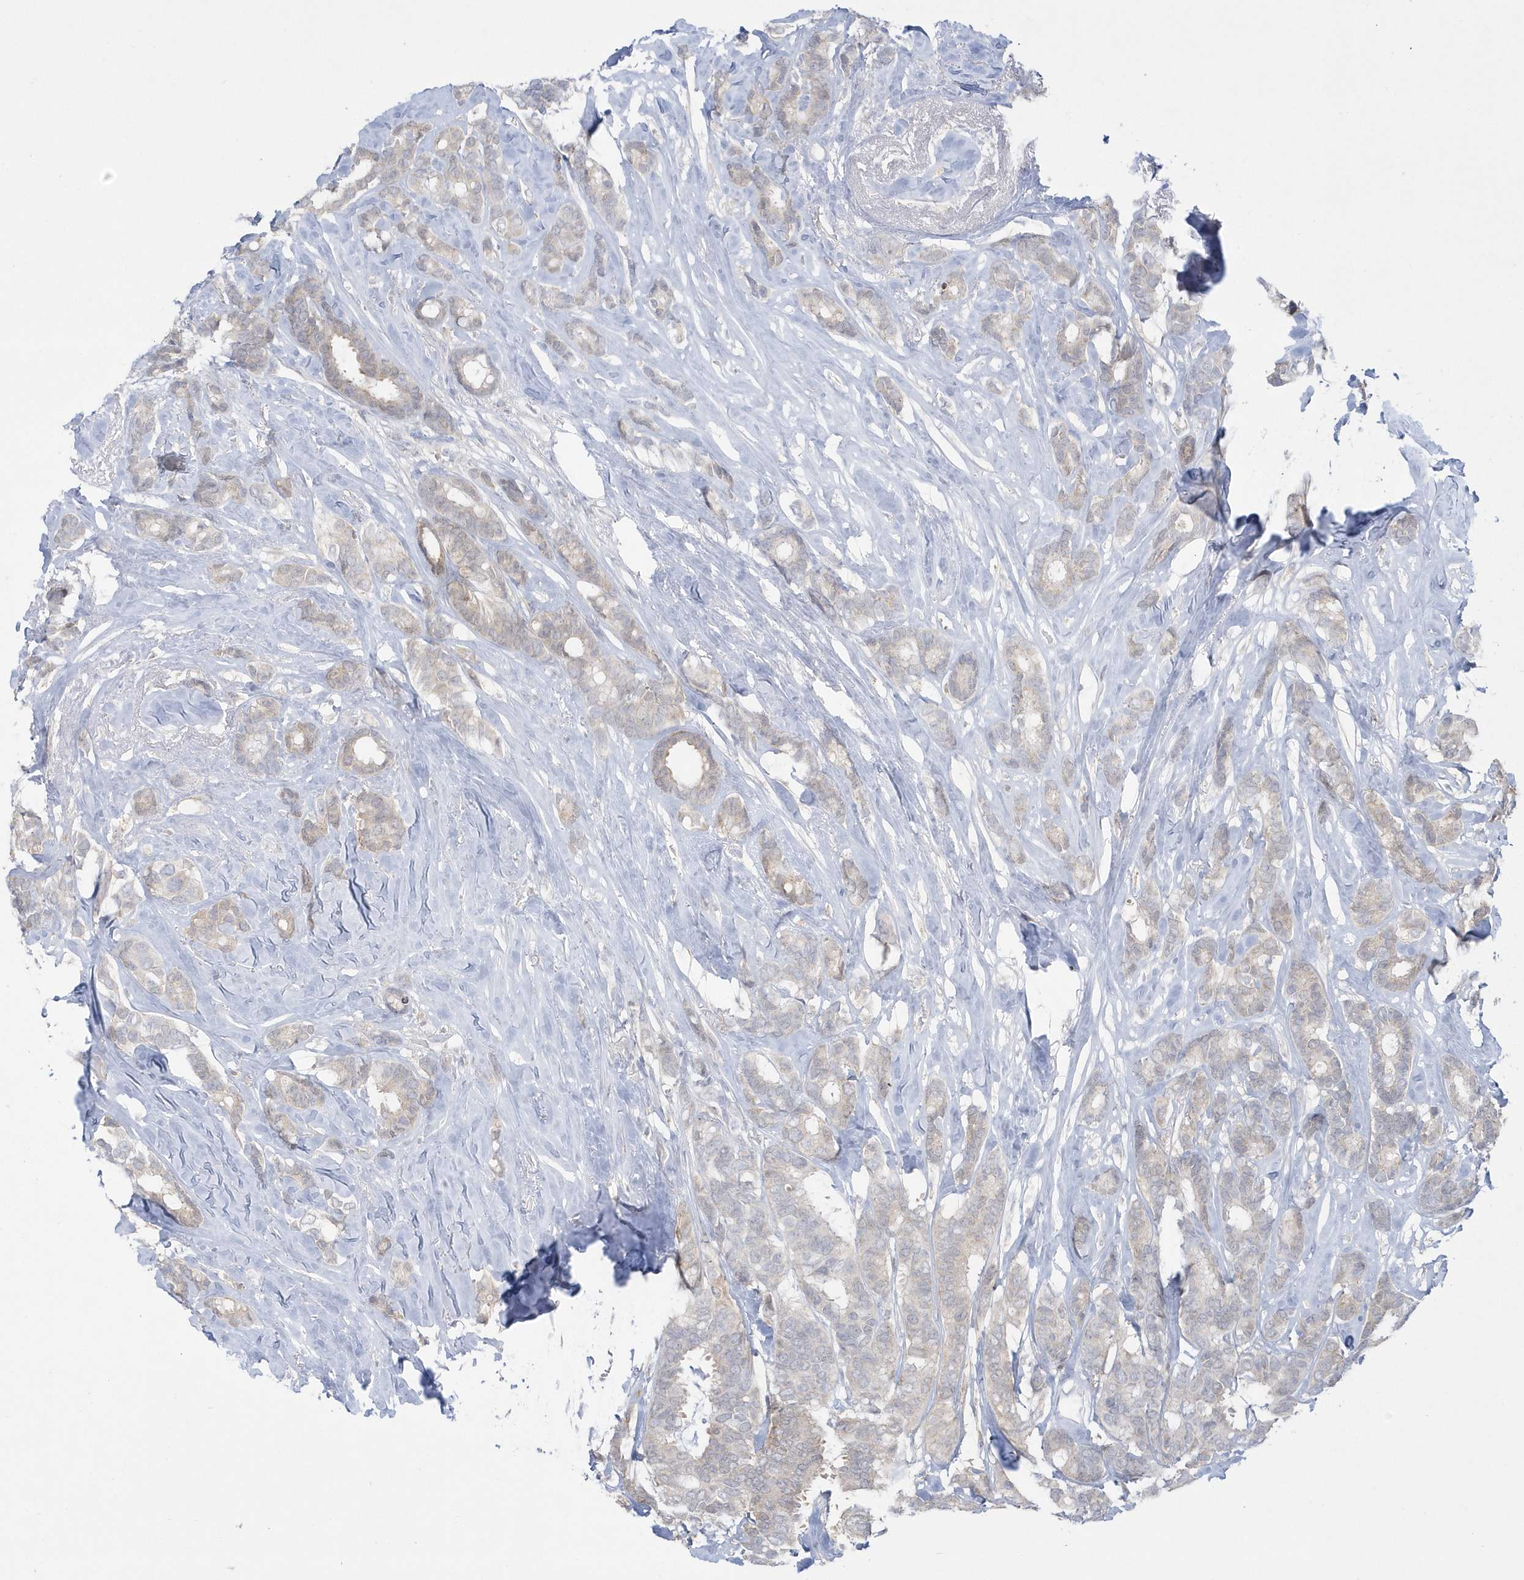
{"staining": {"intensity": "negative", "quantity": "none", "location": "none"}, "tissue": "breast cancer", "cell_type": "Tumor cells", "image_type": "cancer", "snomed": [{"axis": "morphology", "description": "Duct carcinoma"}, {"axis": "topography", "description": "Breast"}], "caption": "A high-resolution photomicrograph shows immunohistochemistry staining of breast cancer (invasive ductal carcinoma), which reveals no significant staining in tumor cells.", "gene": "PCBD1", "patient": {"sex": "female", "age": 87}}